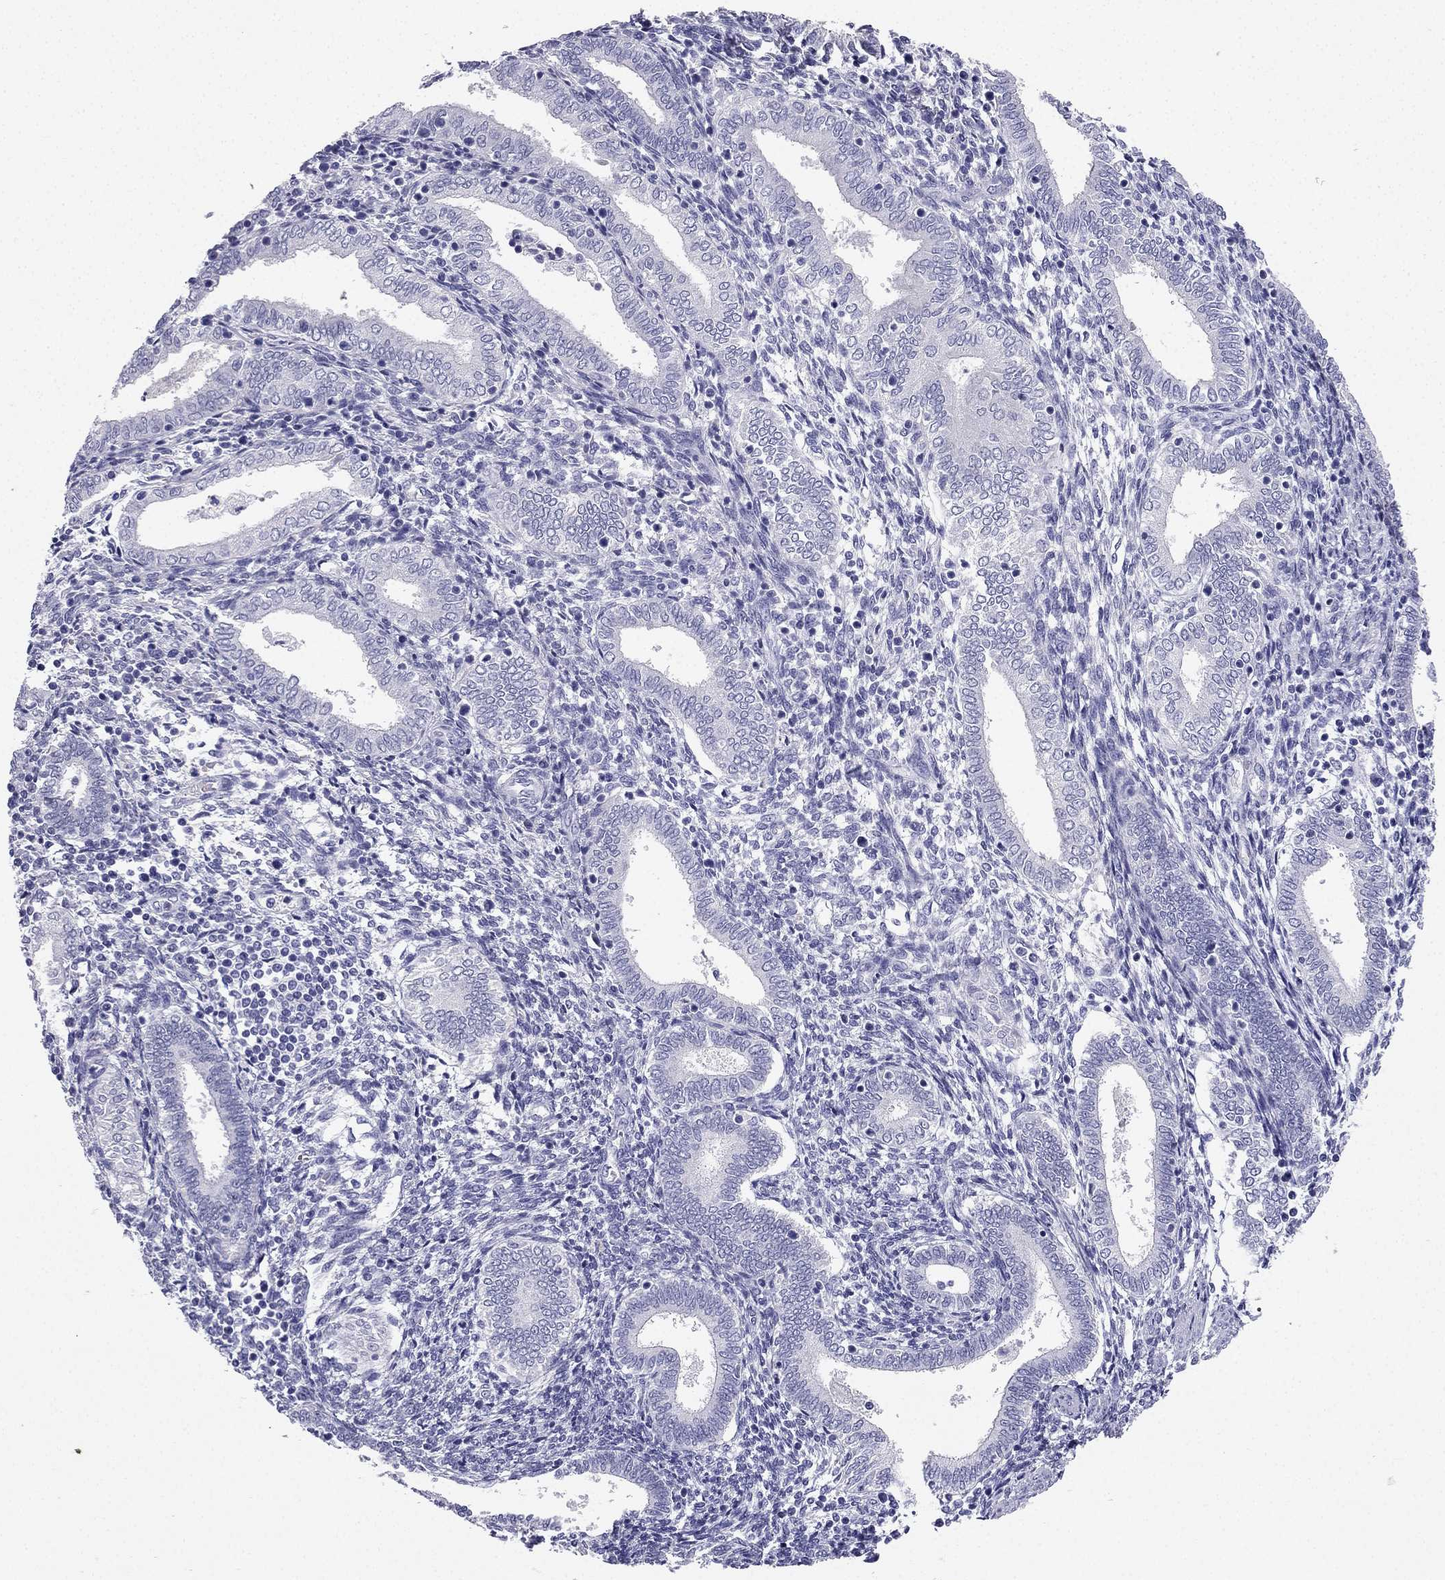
{"staining": {"intensity": "negative", "quantity": "none", "location": "none"}, "tissue": "endometrium", "cell_type": "Cells in endometrial stroma", "image_type": "normal", "snomed": [{"axis": "morphology", "description": "Normal tissue, NOS"}, {"axis": "topography", "description": "Endometrium"}], "caption": "Unremarkable endometrium was stained to show a protein in brown. There is no significant expression in cells in endometrial stroma. (DAB (3,3'-diaminobenzidine) immunohistochemistry visualized using brightfield microscopy, high magnification).", "gene": "NPTX1", "patient": {"sex": "female", "age": 42}}